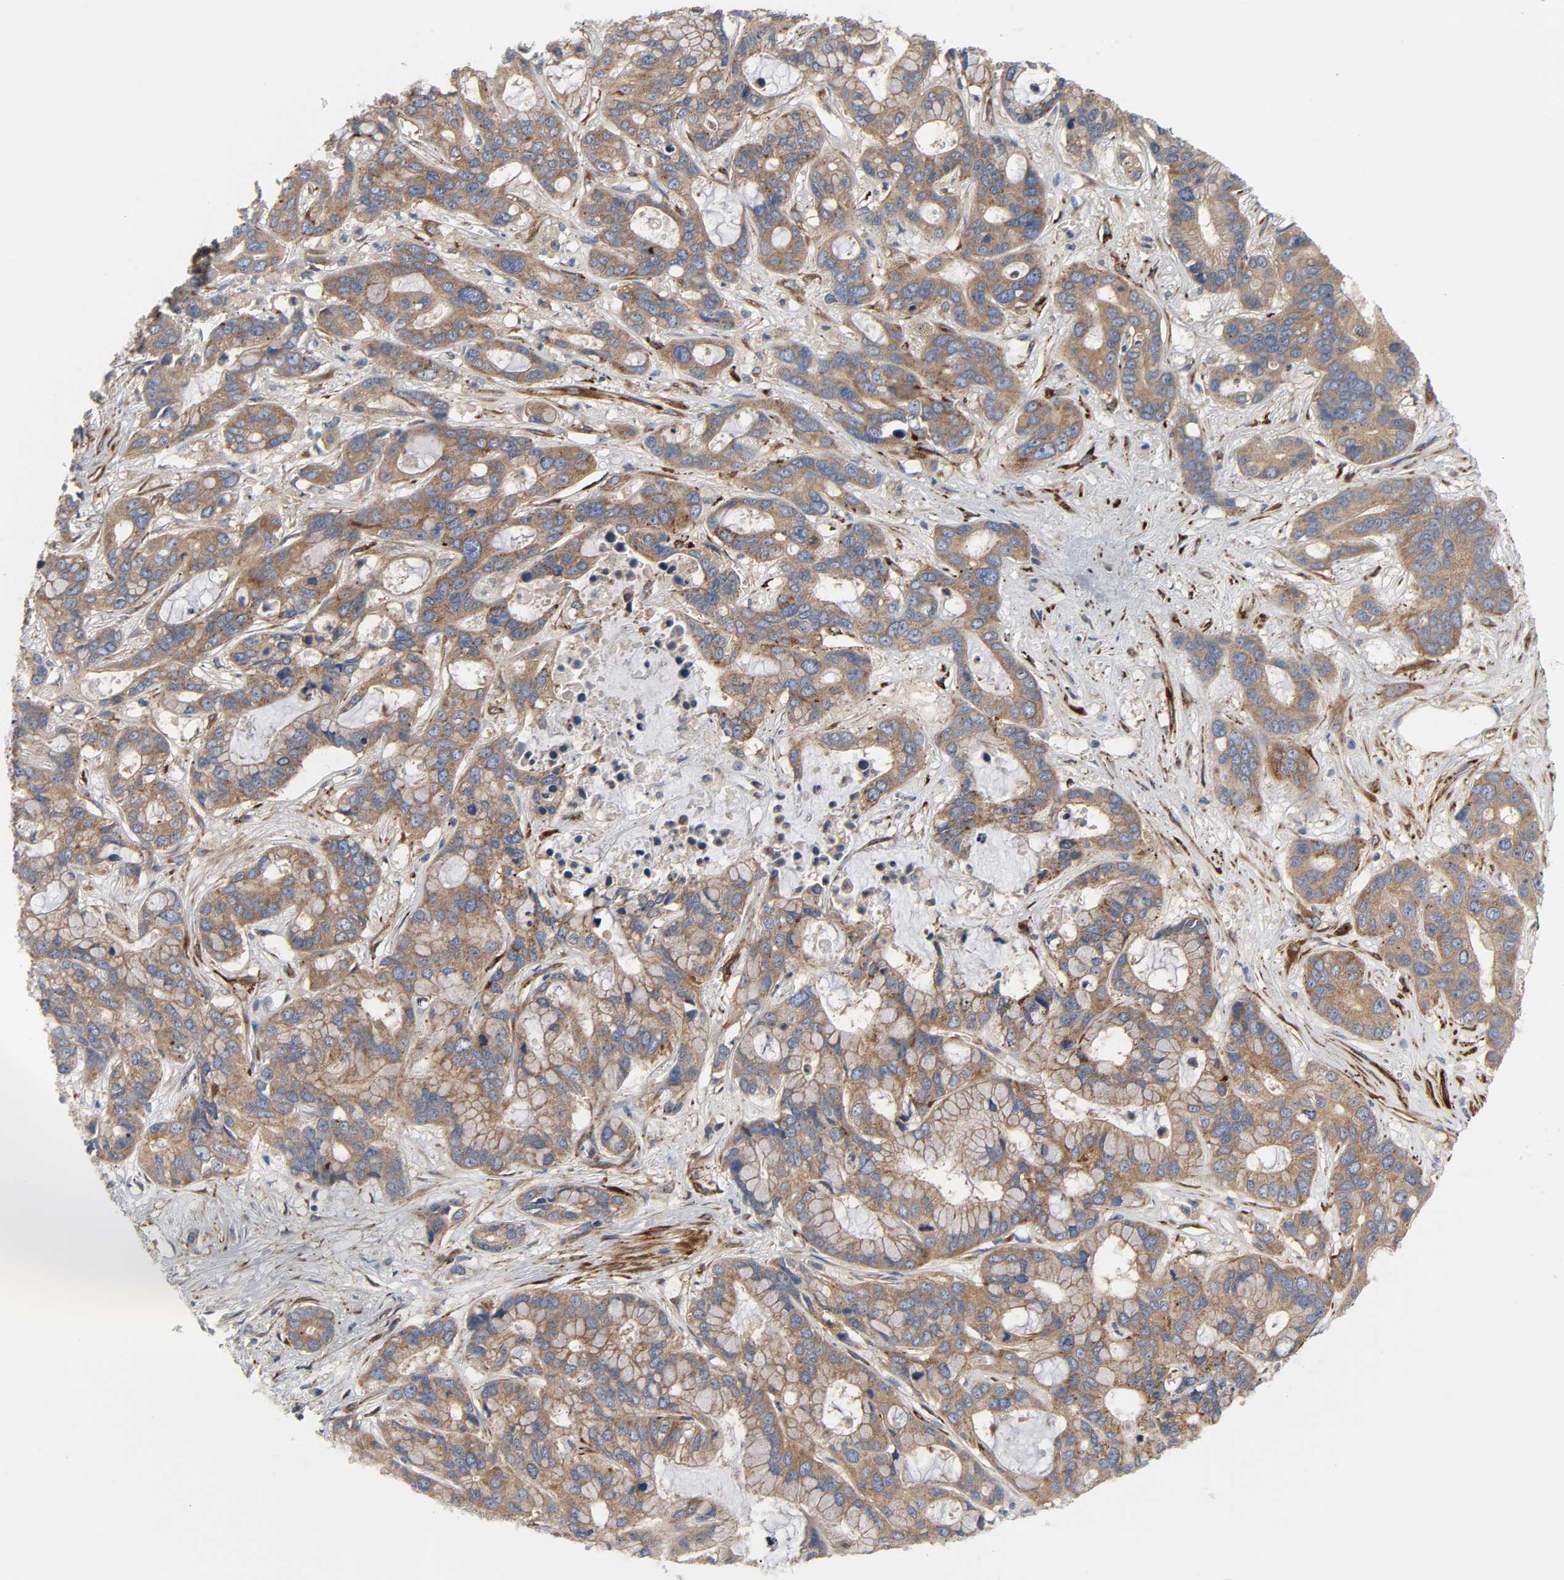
{"staining": {"intensity": "strong", "quantity": ">75%", "location": "cytoplasmic/membranous"}, "tissue": "liver cancer", "cell_type": "Tumor cells", "image_type": "cancer", "snomed": [{"axis": "morphology", "description": "Cholangiocarcinoma"}, {"axis": "topography", "description": "Liver"}], "caption": "Human liver cancer (cholangiocarcinoma) stained for a protein (brown) exhibits strong cytoplasmic/membranous positive staining in about >75% of tumor cells.", "gene": "ARHGAP1", "patient": {"sex": "female", "age": 65}}